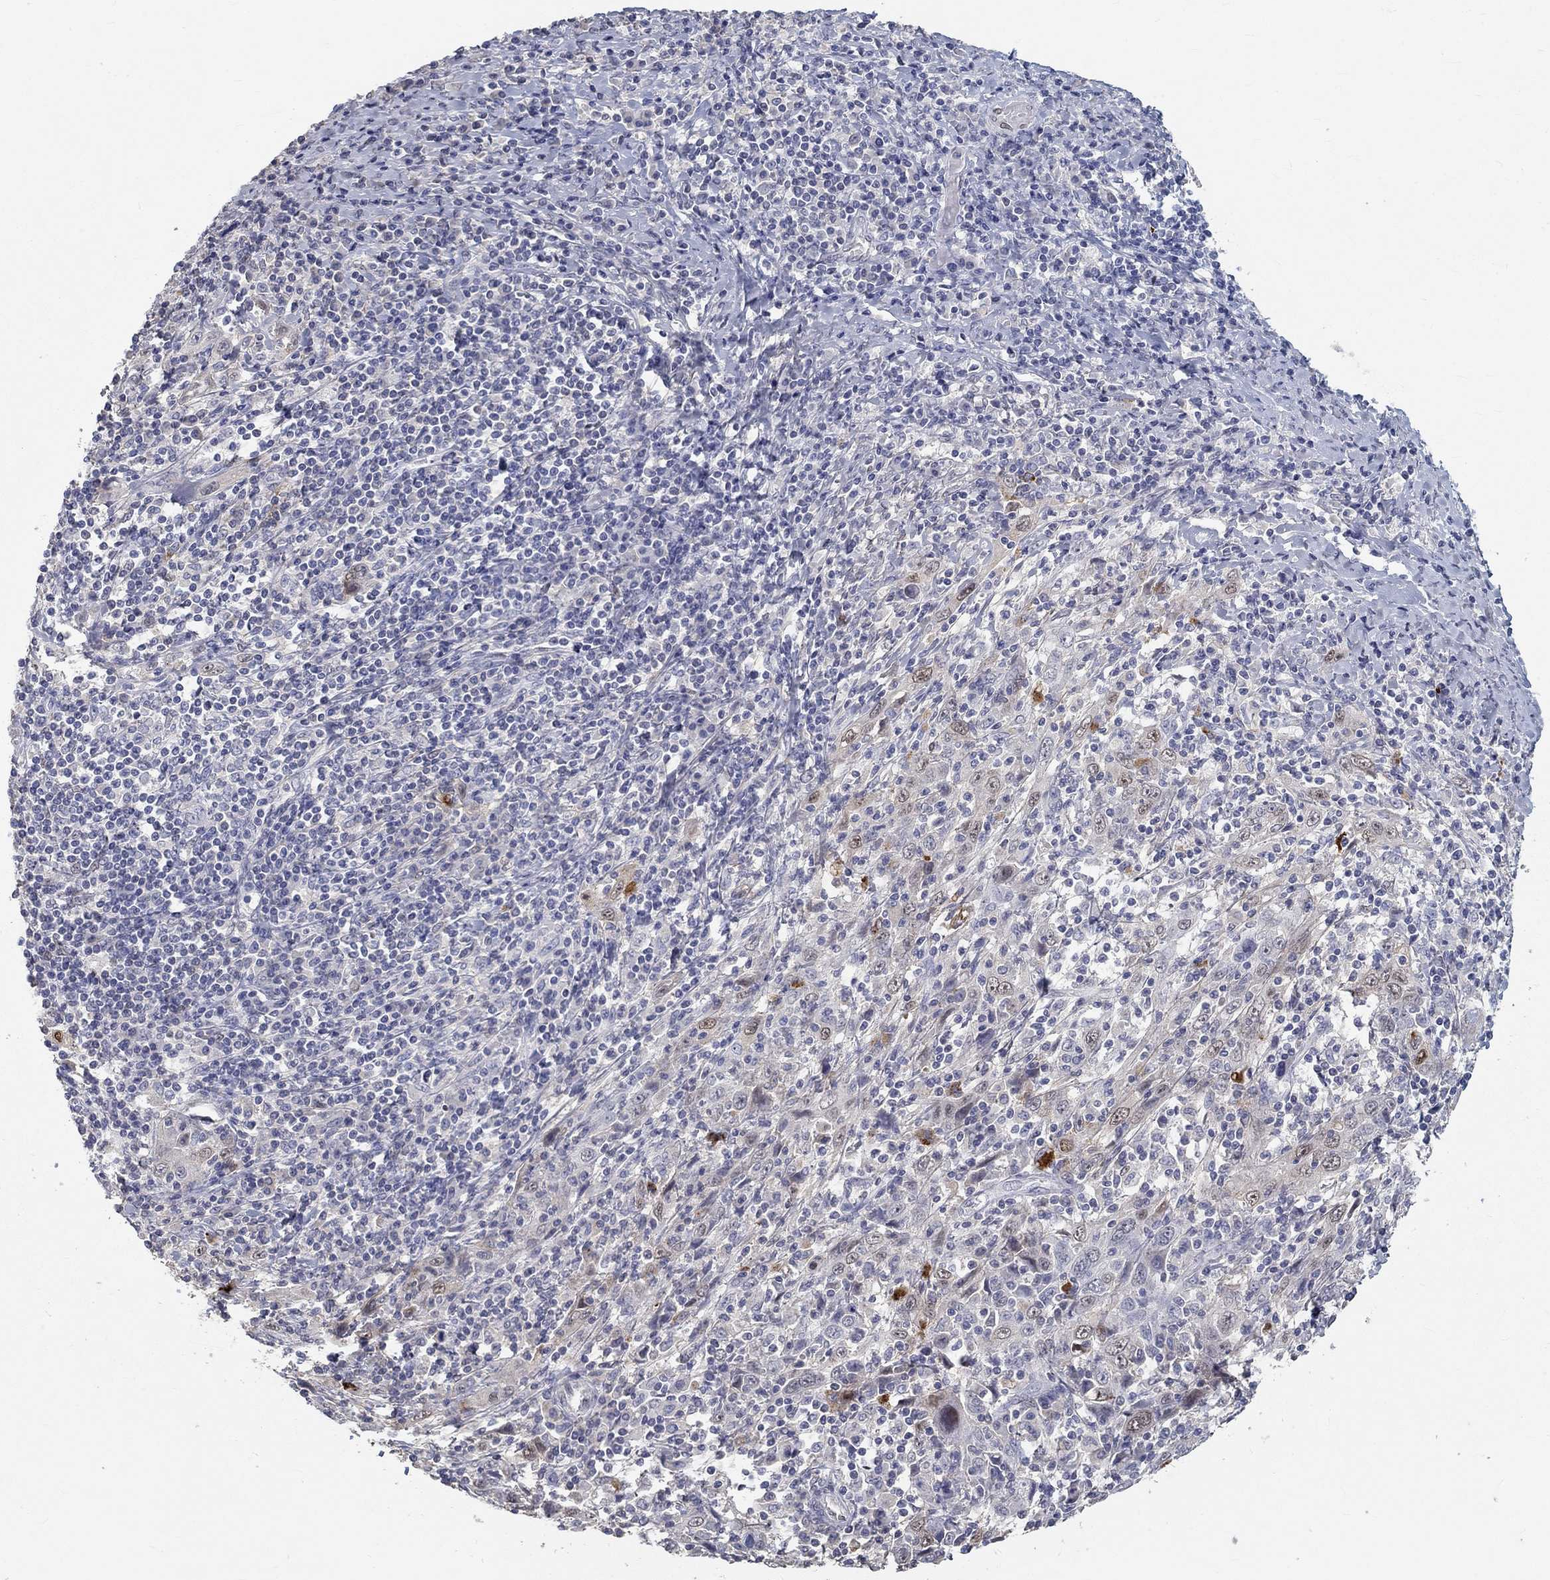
{"staining": {"intensity": "moderate", "quantity": "<25%", "location": "nuclear"}, "tissue": "cervical cancer", "cell_type": "Tumor cells", "image_type": "cancer", "snomed": [{"axis": "morphology", "description": "Squamous cell carcinoma, NOS"}, {"axis": "topography", "description": "Cervix"}], "caption": "DAB immunohistochemical staining of human cervical cancer (squamous cell carcinoma) reveals moderate nuclear protein expression in approximately <25% of tumor cells.", "gene": "FGF2", "patient": {"sex": "female", "age": 46}}